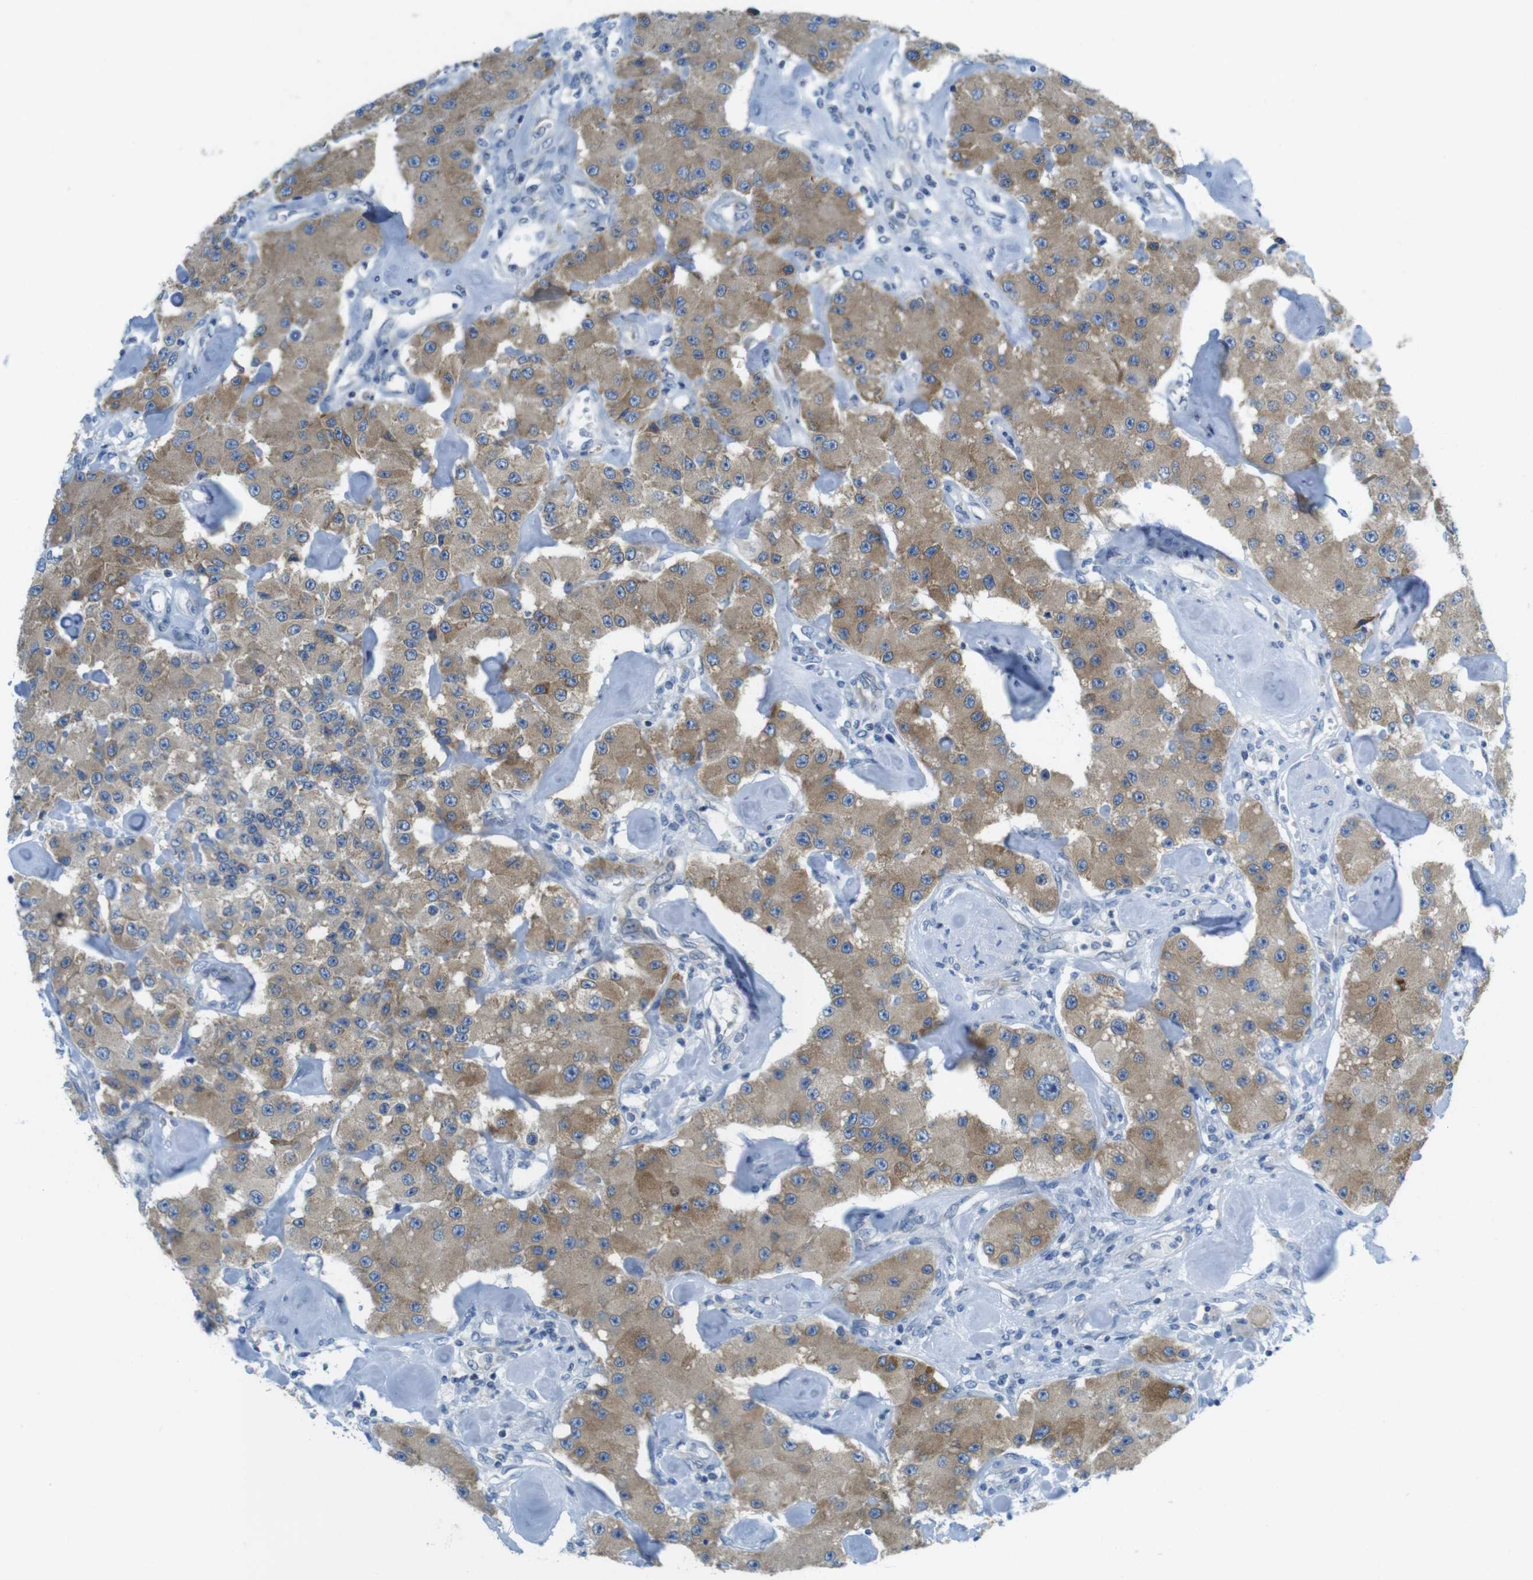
{"staining": {"intensity": "moderate", "quantity": ">75%", "location": "cytoplasmic/membranous"}, "tissue": "carcinoid", "cell_type": "Tumor cells", "image_type": "cancer", "snomed": [{"axis": "morphology", "description": "Carcinoid, malignant, NOS"}, {"axis": "topography", "description": "Pancreas"}], "caption": "A brown stain labels moderate cytoplasmic/membranous positivity of a protein in carcinoid (malignant) tumor cells.", "gene": "CLPTM1L", "patient": {"sex": "male", "age": 41}}